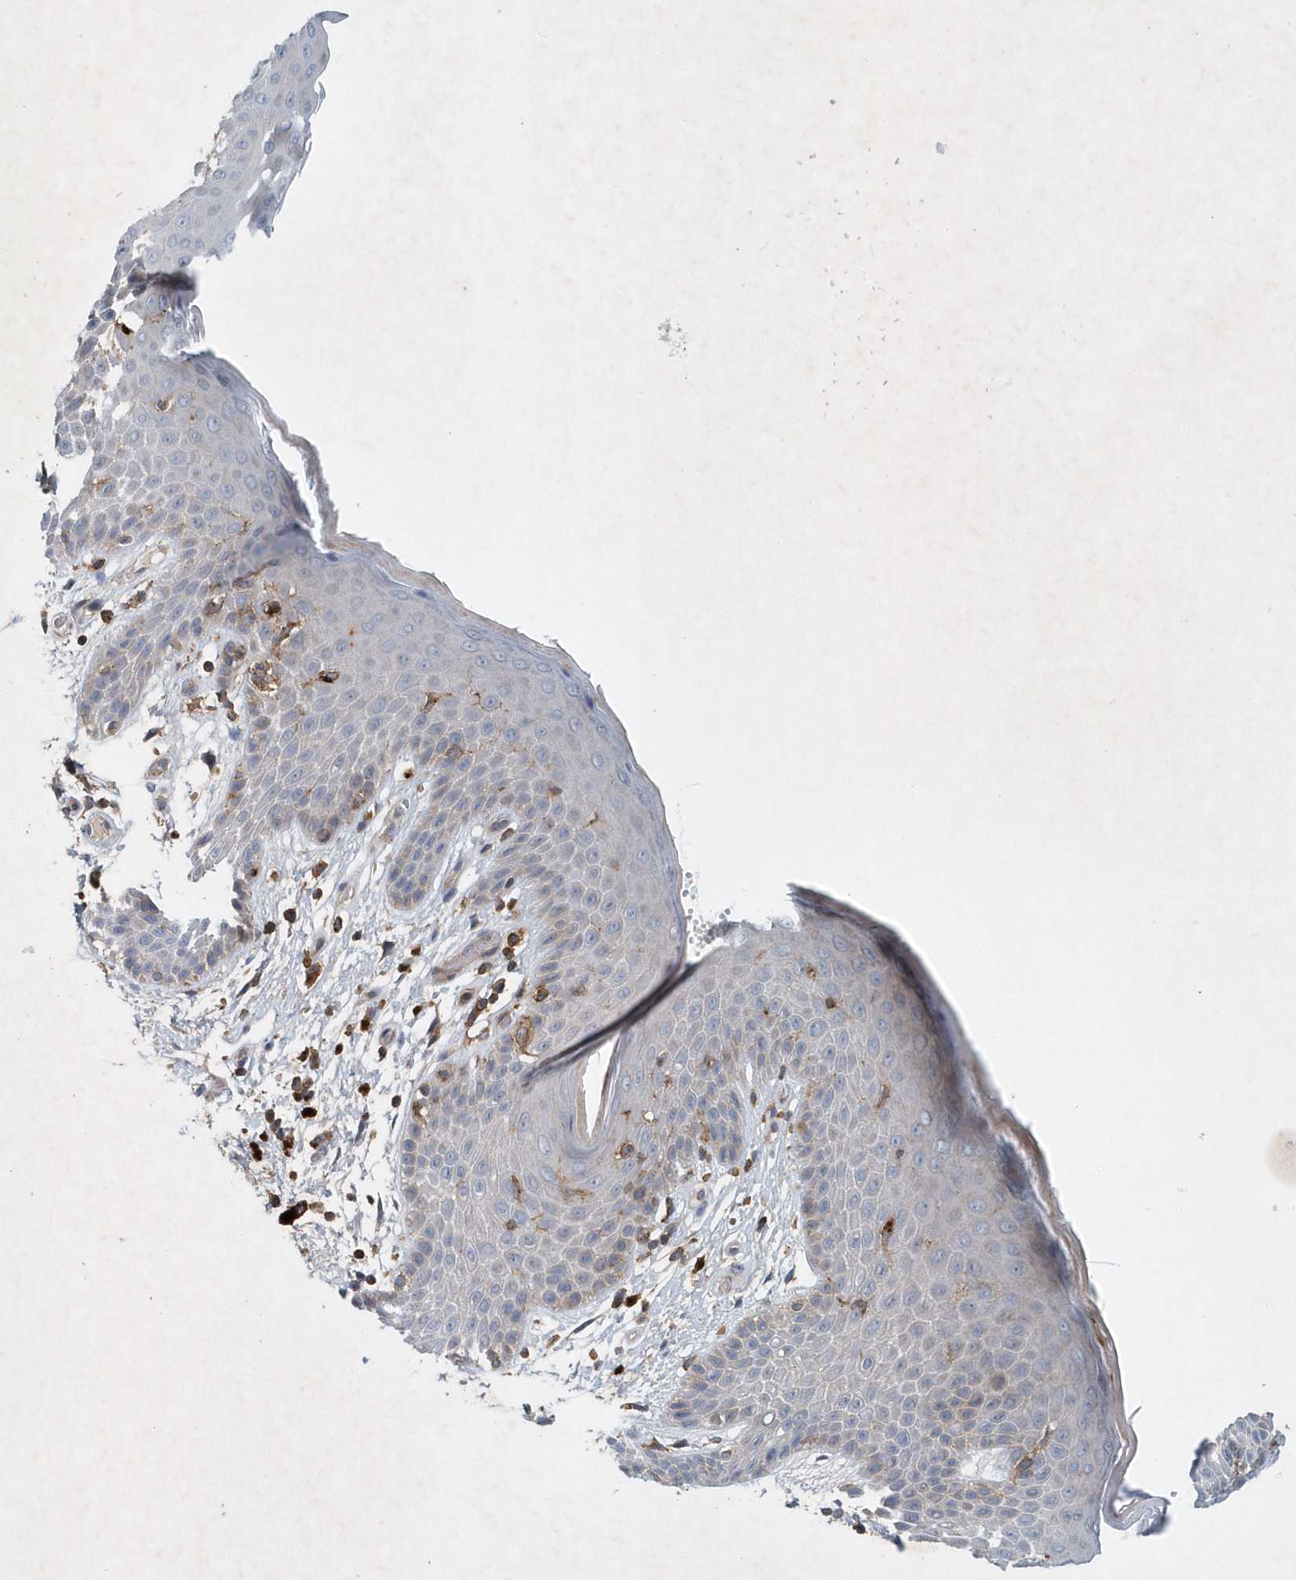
{"staining": {"intensity": "moderate", "quantity": "<25%", "location": "cytoplasmic/membranous"}, "tissue": "skin", "cell_type": "Epidermal cells", "image_type": "normal", "snomed": [{"axis": "morphology", "description": "Normal tissue, NOS"}, {"axis": "topography", "description": "Anal"}], "caption": "A brown stain labels moderate cytoplasmic/membranous positivity of a protein in epidermal cells of benign skin.", "gene": "P2RY10", "patient": {"sex": "male", "age": 74}}